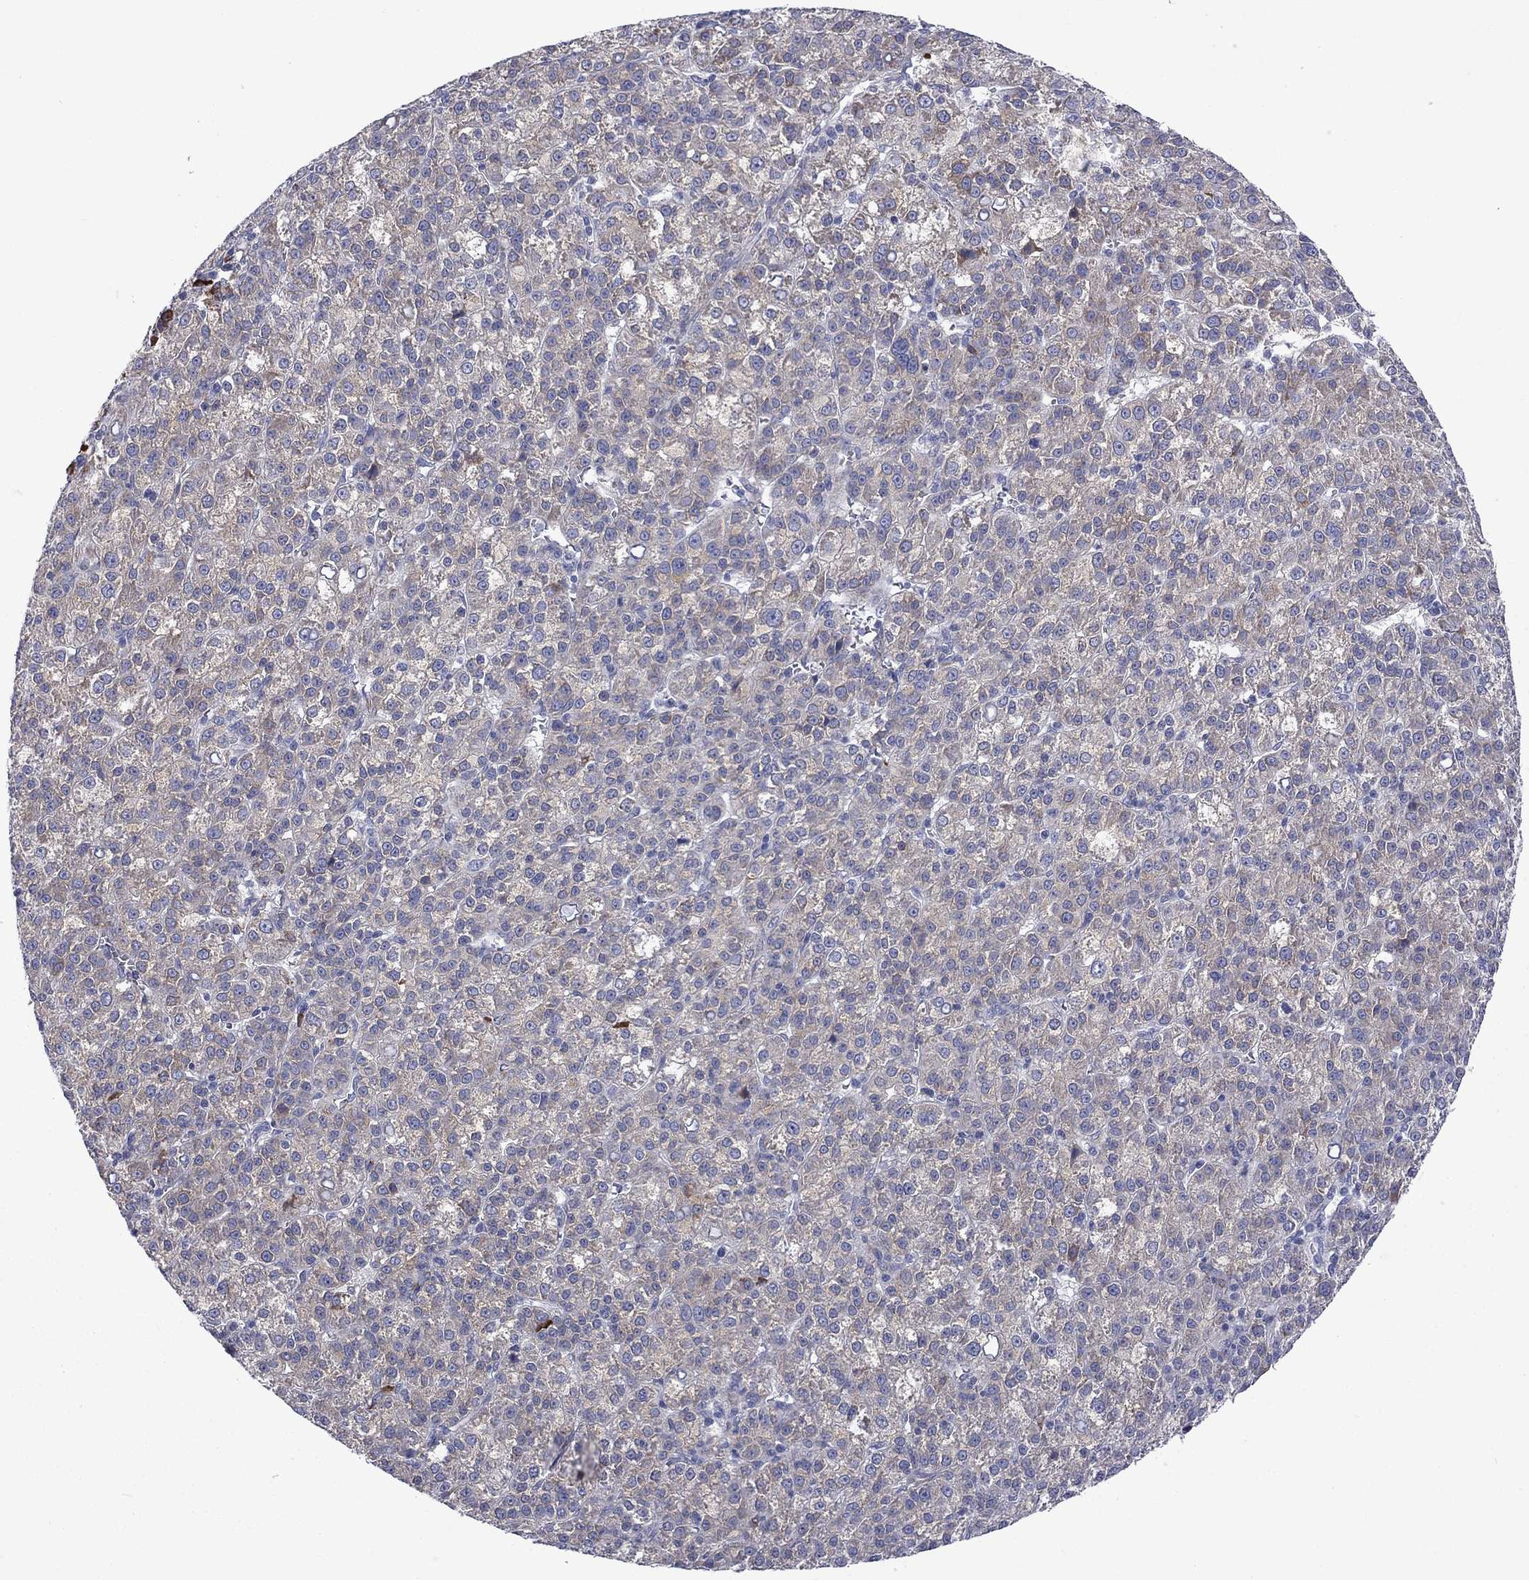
{"staining": {"intensity": "negative", "quantity": "none", "location": "none"}, "tissue": "liver cancer", "cell_type": "Tumor cells", "image_type": "cancer", "snomed": [{"axis": "morphology", "description": "Carcinoma, Hepatocellular, NOS"}, {"axis": "topography", "description": "Liver"}], "caption": "This is an immunohistochemistry (IHC) image of liver hepatocellular carcinoma. There is no staining in tumor cells.", "gene": "ASNS", "patient": {"sex": "female", "age": 60}}